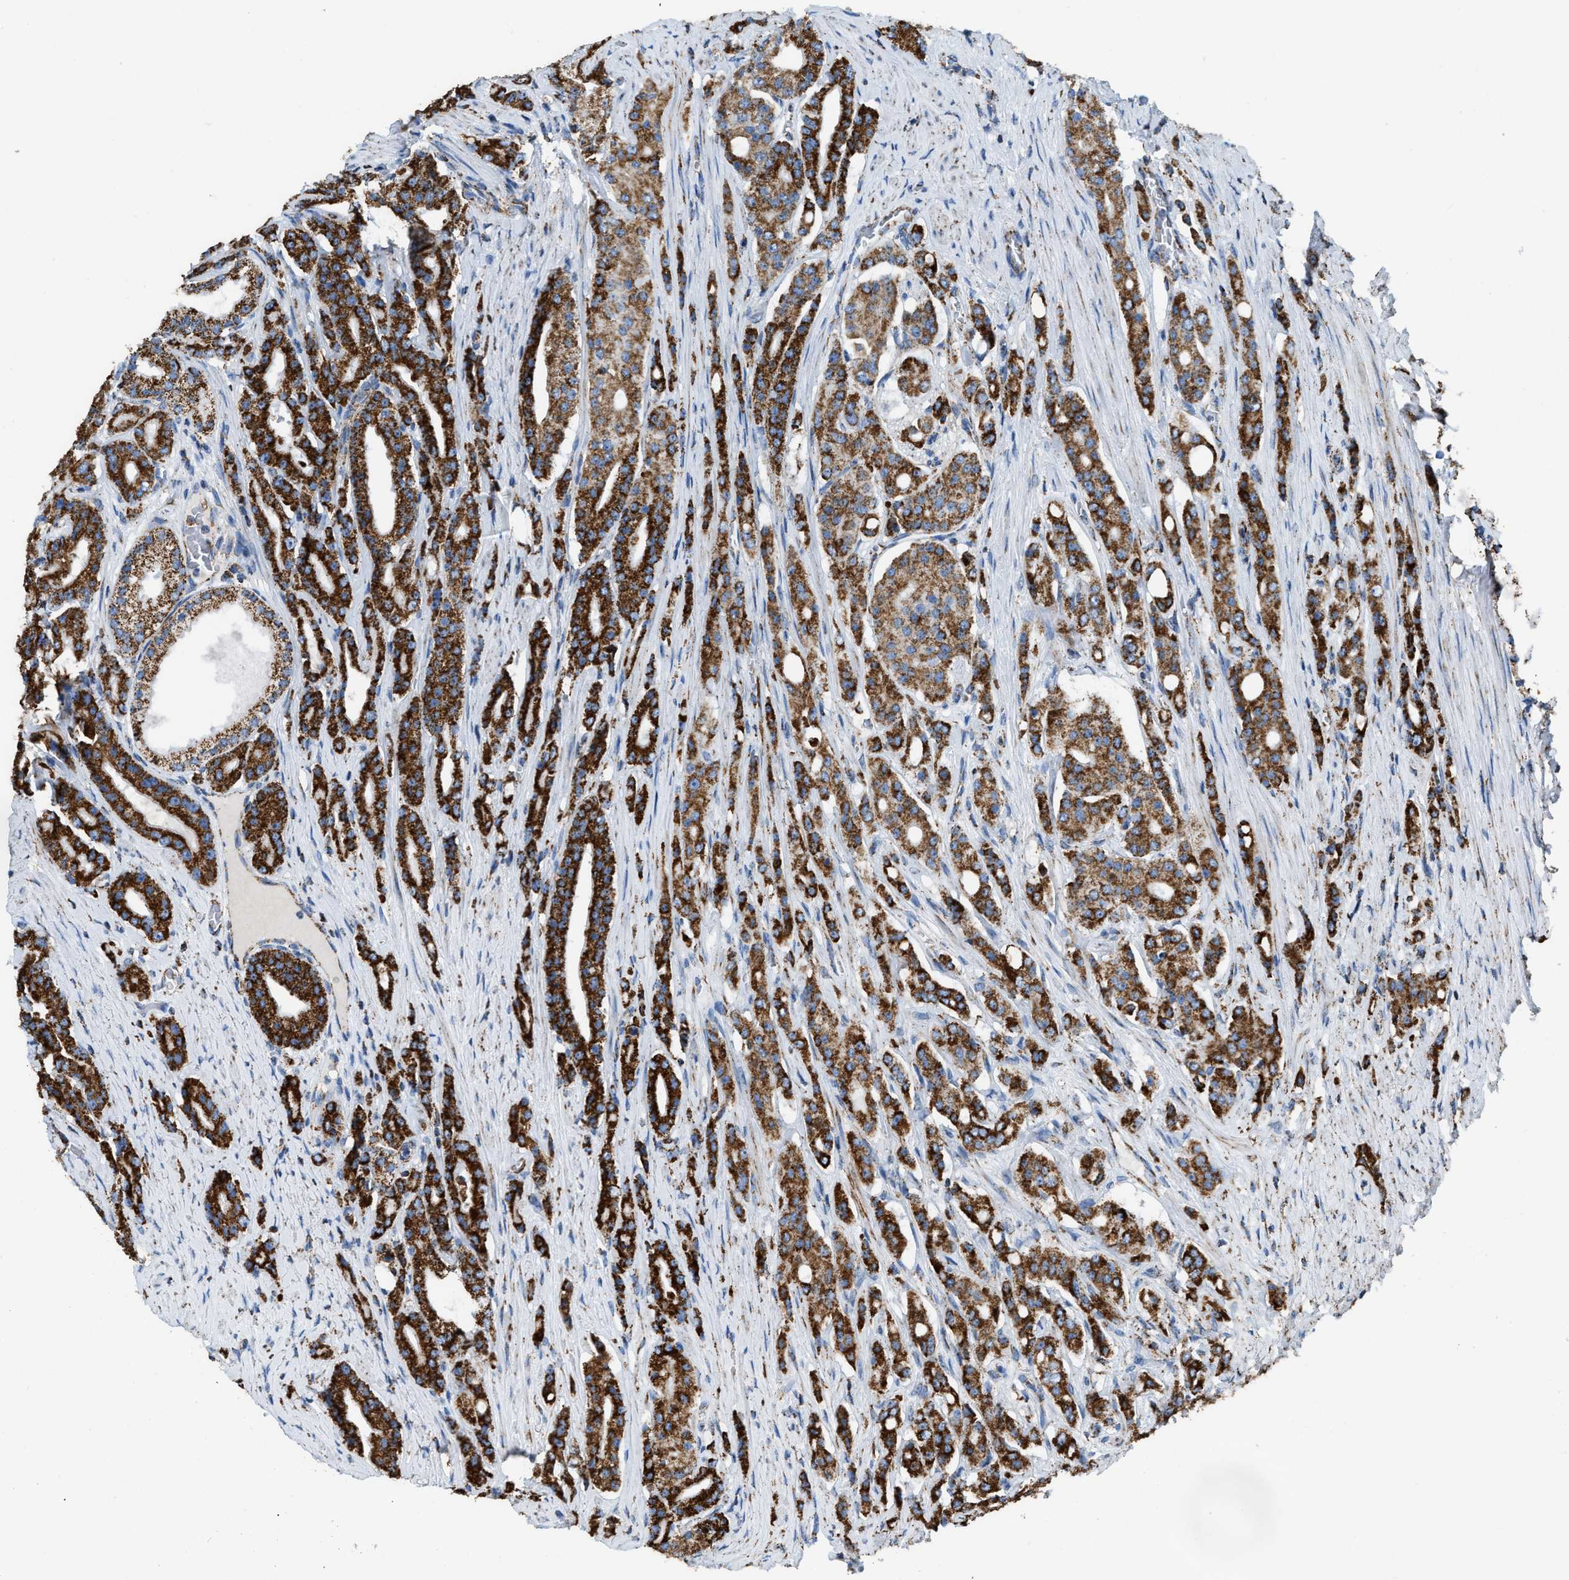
{"staining": {"intensity": "strong", "quantity": ">75%", "location": "cytoplasmic/membranous"}, "tissue": "prostate cancer", "cell_type": "Tumor cells", "image_type": "cancer", "snomed": [{"axis": "morphology", "description": "Adenocarcinoma, High grade"}, {"axis": "topography", "description": "Prostate"}], "caption": "Immunohistochemistry (IHC) staining of adenocarcinoma (high-grade) (prostate), which reveals high levels of strong cytoplasmic/membranous staining in approximately >75% of tumor cells indicating strong cytoplasmic/membranous protein expression. The staining was performed using DAB (3,3'-diaminobenzidine) (brown) for protein detection and nuclei were counterstained in hematoxylin (blue).", "gene": "ETFB", "patient": {"sex": "male", "age": 71}}